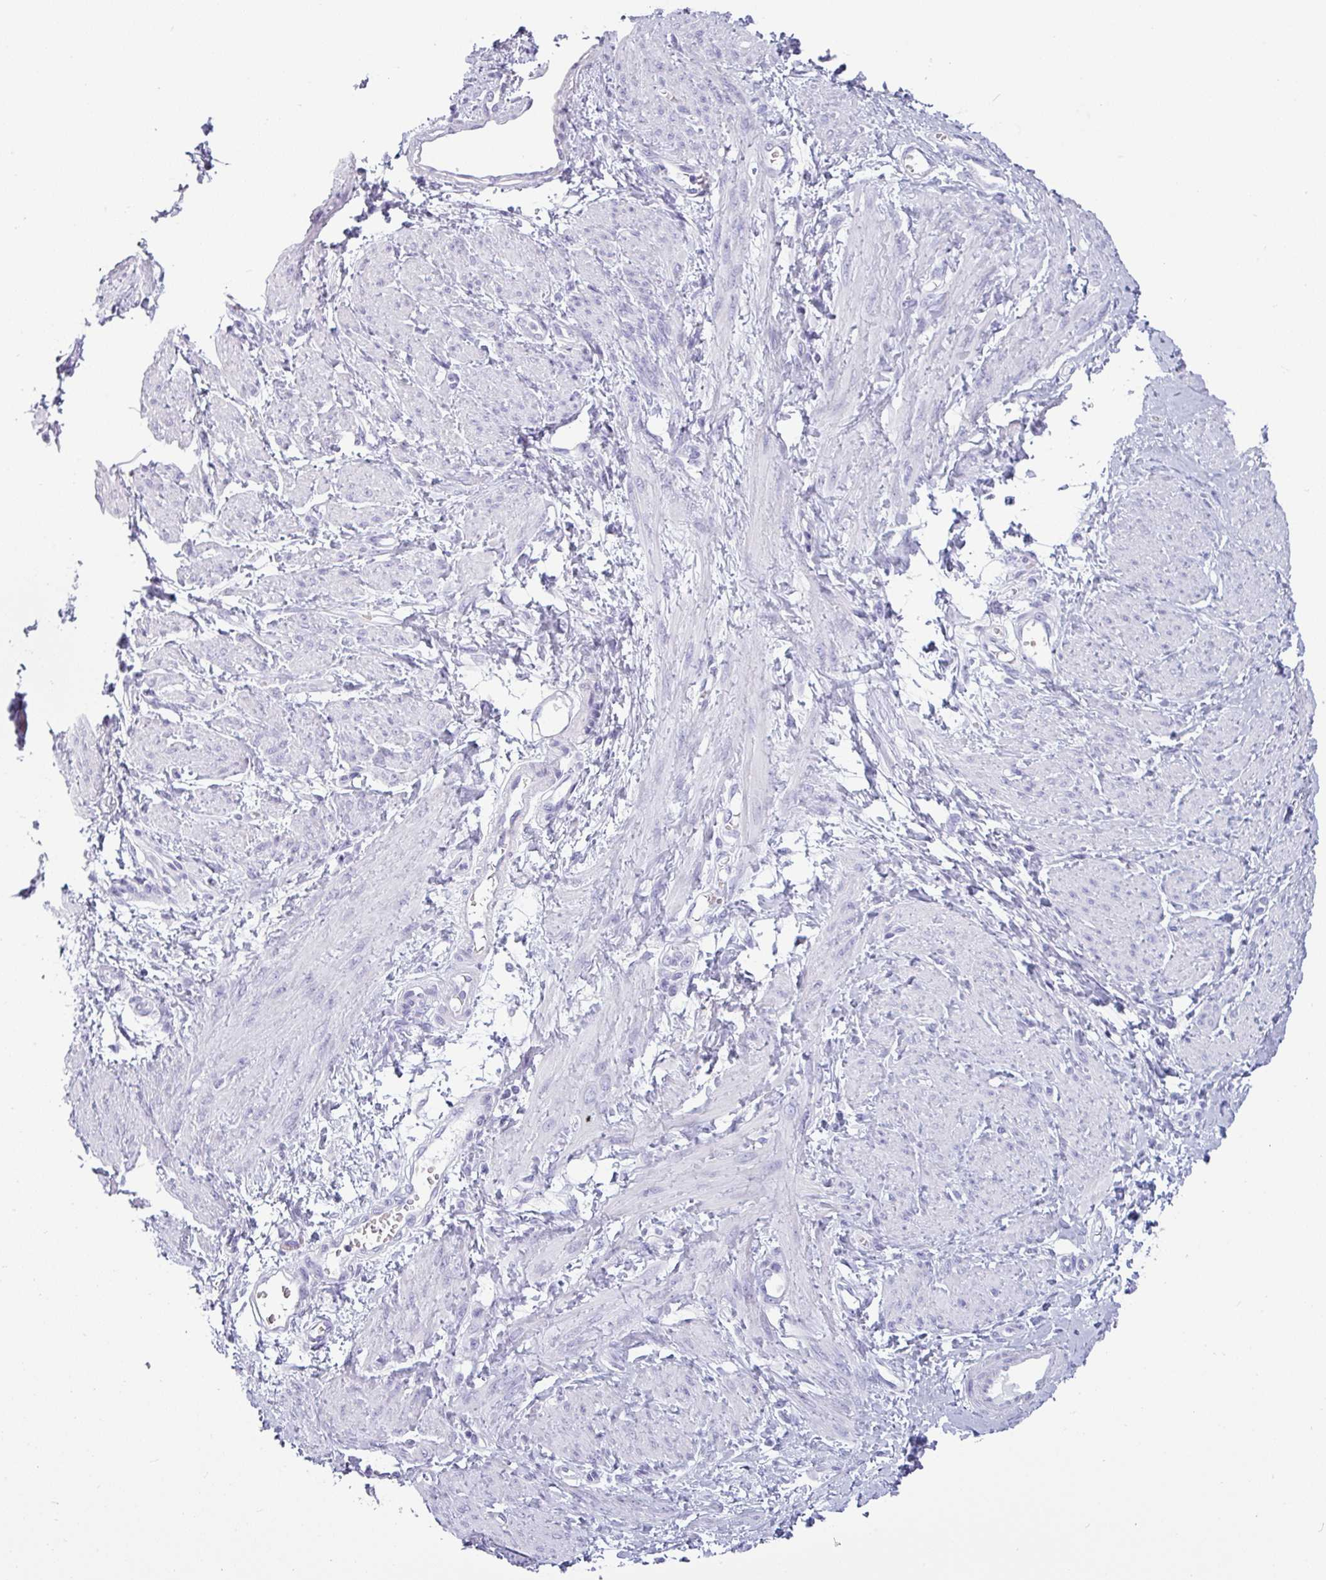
{"staining": {"intensity": "negative", "quantity": "none", "location": "none"}, "tissue": "smooth muscle", "cell_type": "Smooth muscle cells", "image_type": "normal", "snomed": [{"axis": "morphology", "description": "Normal tissue, NOS"}, {"axis": "topography", "description": "Smooth muscle"}, {"axis": "topography", "description": "Uterus"}], "caption": "The photomicrograph shows no significant positivity in smooth muscle cells of smooth muscle. (DAB immunohistochemistry (IHC) visualized using brightfield microscopy, high magnification).", "gene": "CRYBB2", "patient": {"sex": "female", "age": 39}}